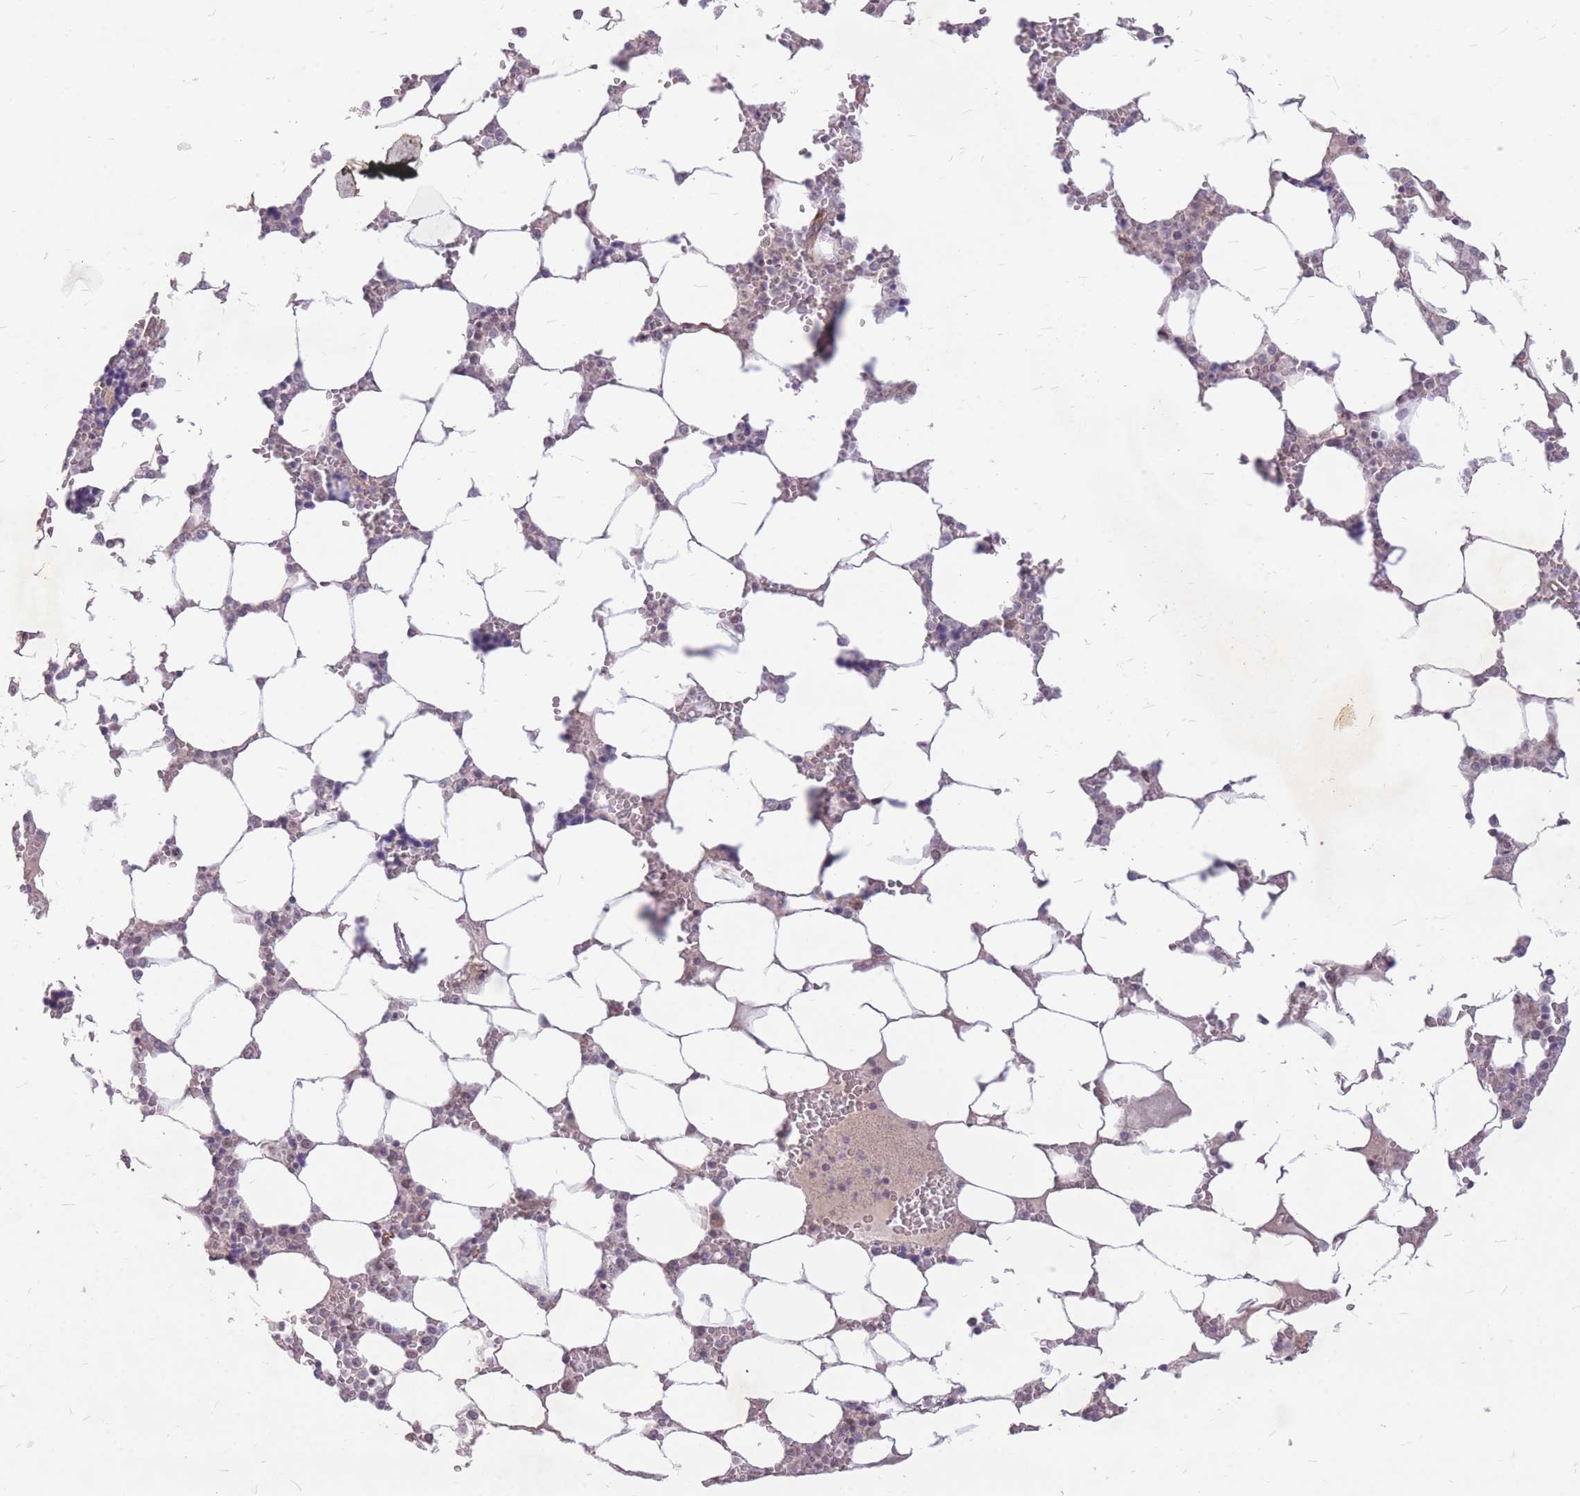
{"staining": {"intensity": "moderate", "quantity": "<25%", "location": "nuclear"}, "tissue": "bone marrow", "cell_type": "Hematopoietic cells", "image_type": "normal", "snomed": [{"axis": "morphology", "description": "Normal tissue, NOS"}, {"axis": "topography", "description": "Bone marrow"}], "caption": "The micrograph shows immunohistochemical staining of benign bone marrow. There is moderate nuclear staining is present in about <25% of hematopoietic cells.", "gene": "ERCC2", "patient": {"sex": "male", "age": 64}}